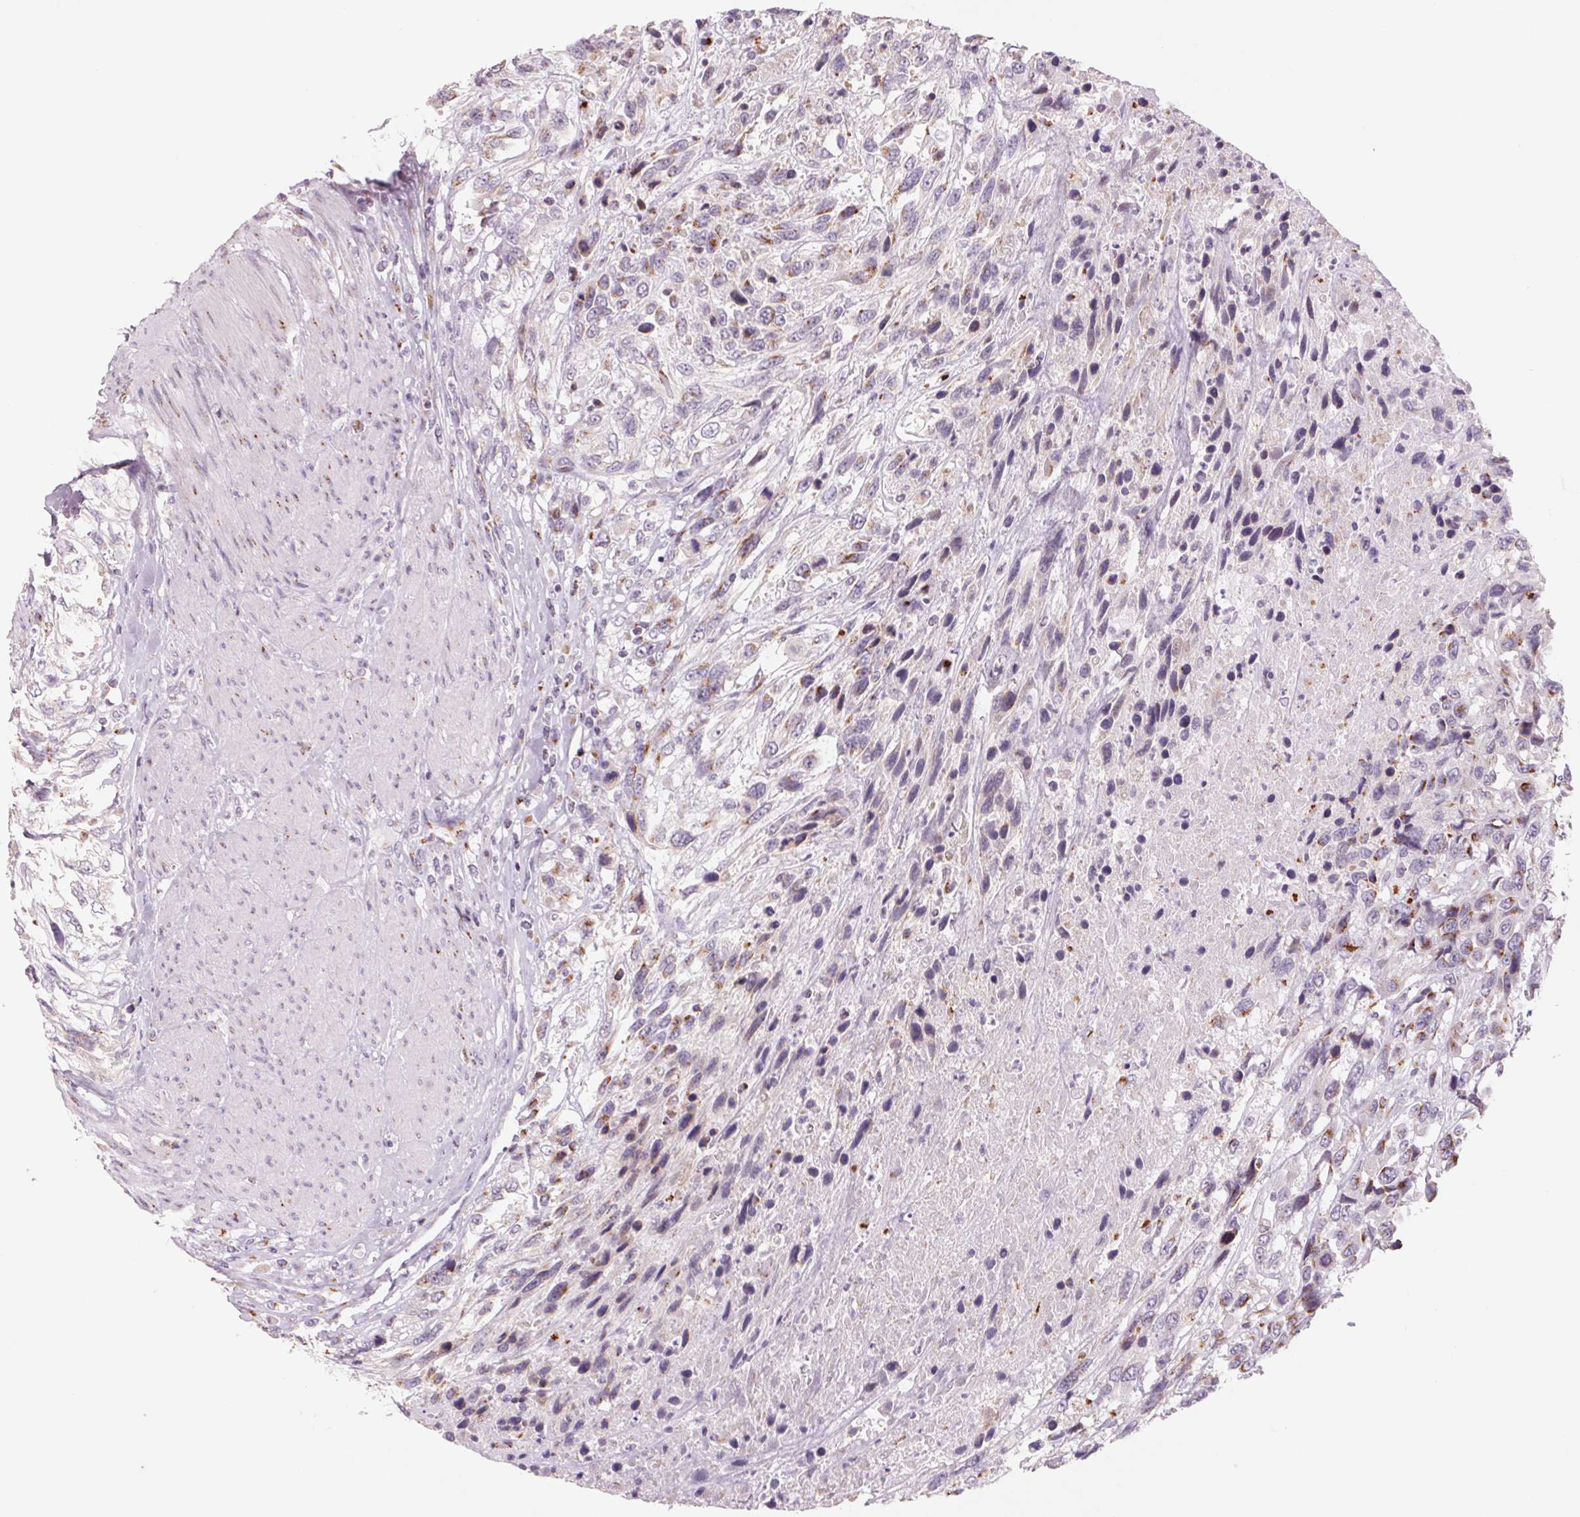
{"staining": {"intensity": "moderate", "quantity": "<25%", "location": "cytoplasmic/membranous"}, "tissue": "urothelial cancer", "cell_type": "Tumor cells", "image_type": "cancer", "snomed": [{"axis": "morphology", "description": "Urothelial carcinoma, High grade"}, {"axis": "topography", "description": "Urinary bladder"}], "caption": "This histopathology image exhibits high-grade urothelial carcinoma stained with immunohistochemistry to label a protein in brown. The cytoplasmic/membranous of tumor cells show moderate positivity for the protein. Nuclei are counter-stained blue.", "gene": "GALNT7", "patient": {"sex": "female", "age": 70}}